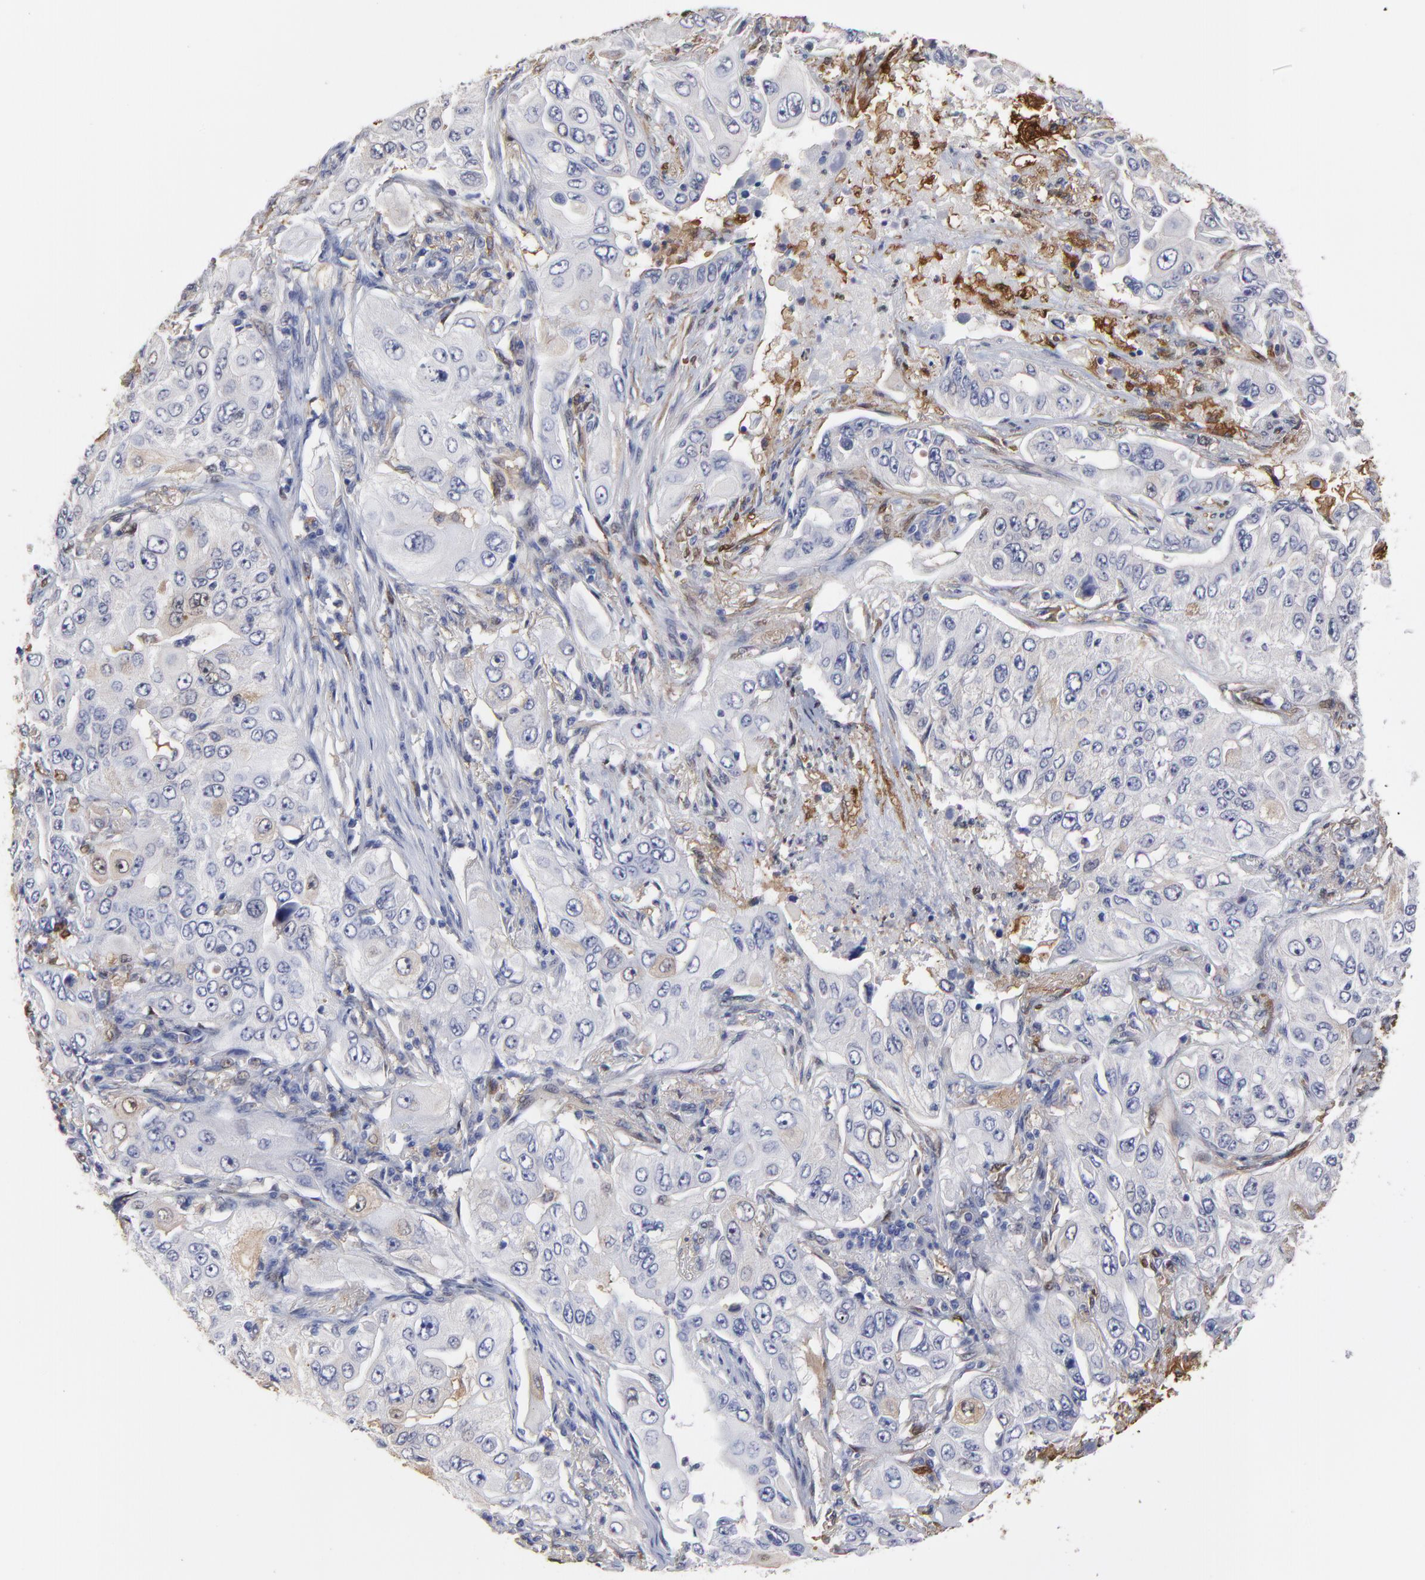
{"staining": {"intensity": "weak", "quantity": "<25%", "location": "nuclear"}, "tissue": "lung cancer", "cell_type": "Tumor cells", "image_type": "cancer", "snomed": [{"axis": "morphology", "description": "Adenocarcinoma, NOS"}, {"axis": "topography", "description": "Lung"}], "caption": "The immunohistochemistry photomicrograph has no significant expression in tumor cells of adenocarcinoma (lung) tissue. Brightfield microscopy of immunohistochemistry (IHC) stained with DAB (brown) and hematoxylin (blue), captured at high magnification.", "gene": "SMARCA1", "patient": {"sex": "male", "age": 84}}